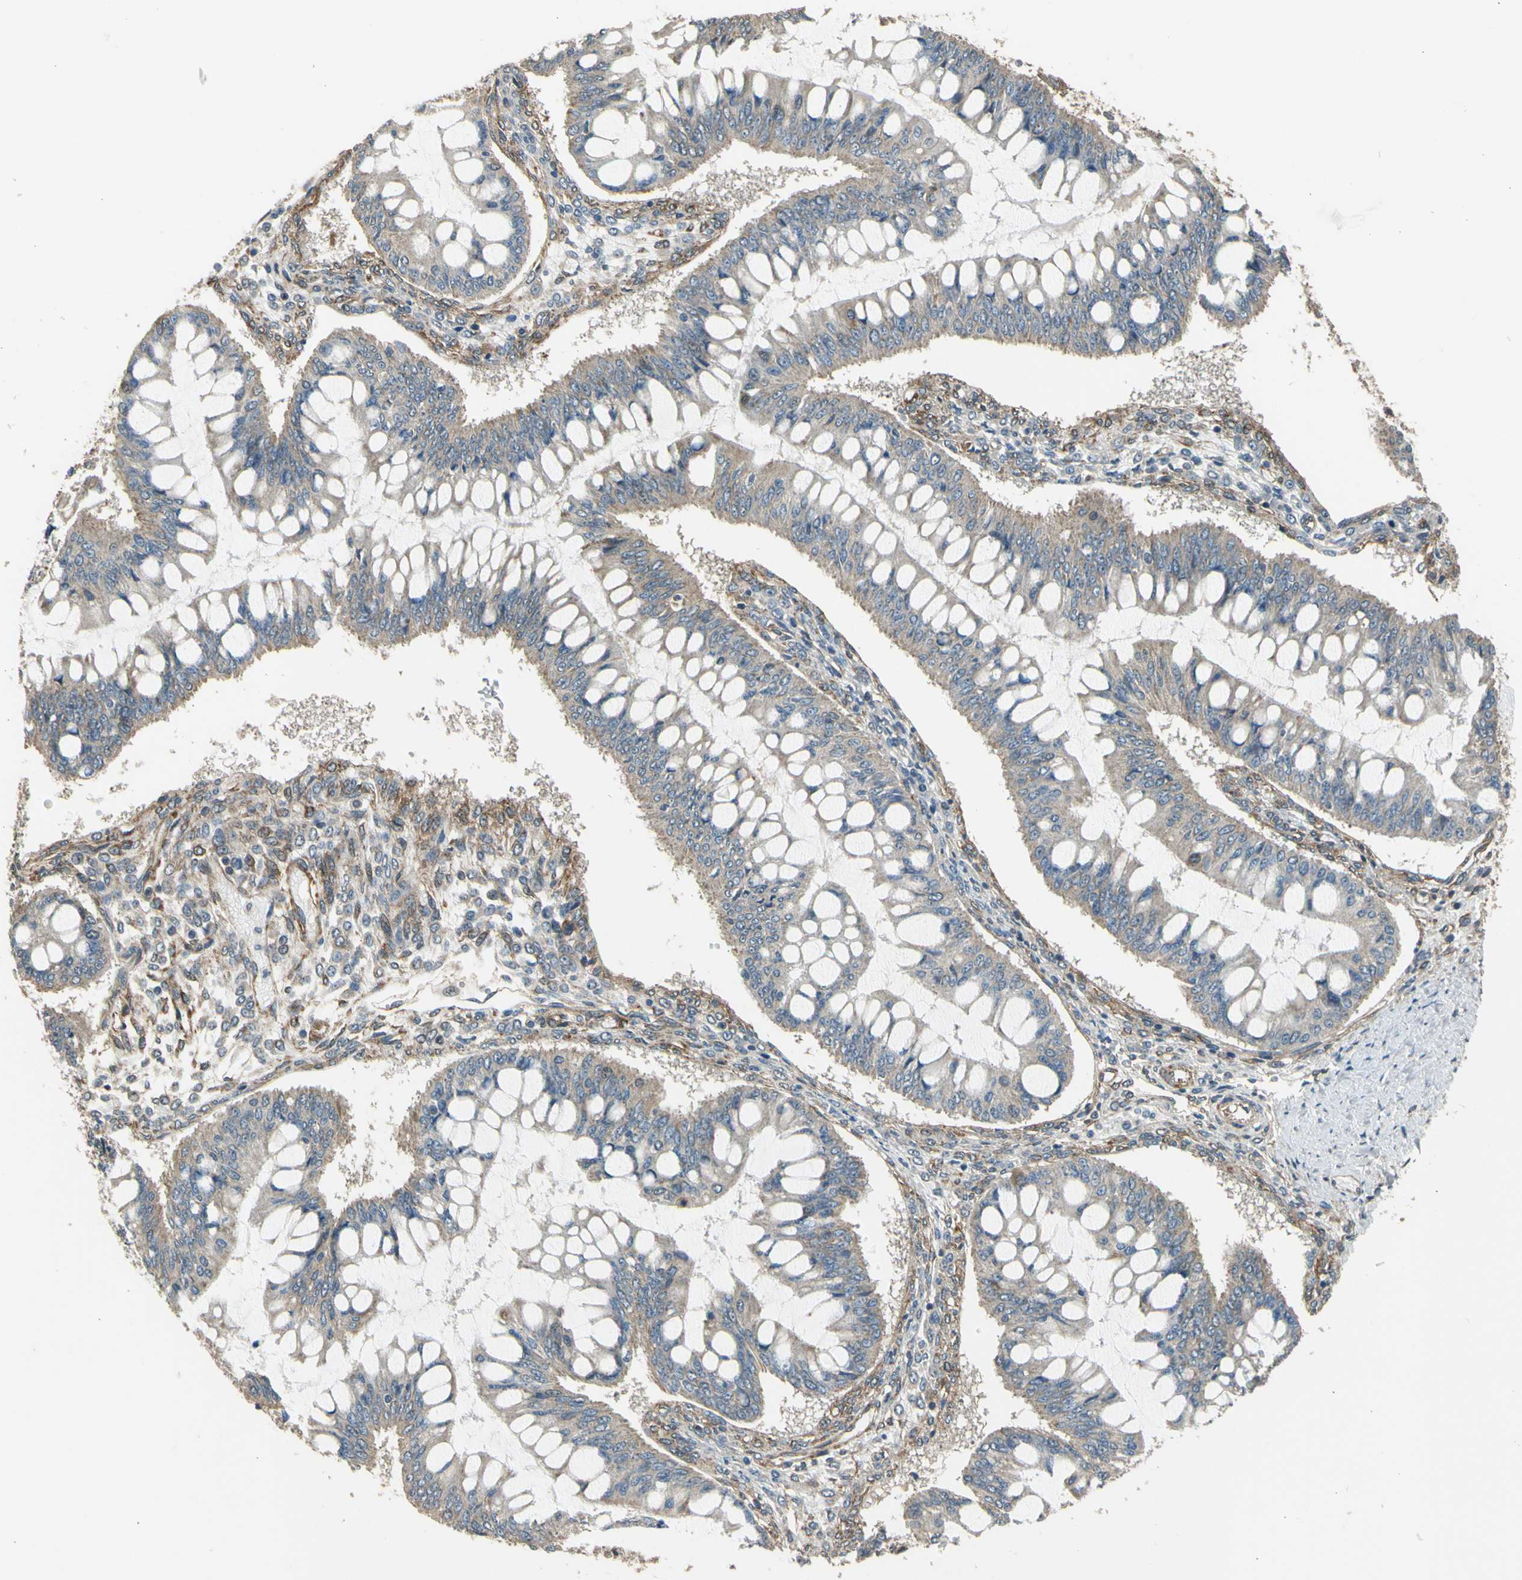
{"staining": {"intensity": "moderate", "quantity": "25%-75%", "location": "cytoplasmic/membranous"}, "tissue": "ovarian cancer", "cell_type": "Tumor cells", "image_type": "cancer", "snomed": [{"axis": "morphology", "description": "Cystadenocarcinoma, mucinous, NOS"}, {"axis": "topography", "description": "Ovary"}], "caption": "Immunohistochemistry photomicrograph of ovarian mucinous cystadenocarcinoma stained for a protein (brown), which displays medium levels of moderate cytoplasmic/membranous staining in approximately 25%-75% of tumor cells.", "gene": "EFNB2", "patient": {"sex": "female", "age": 73}}